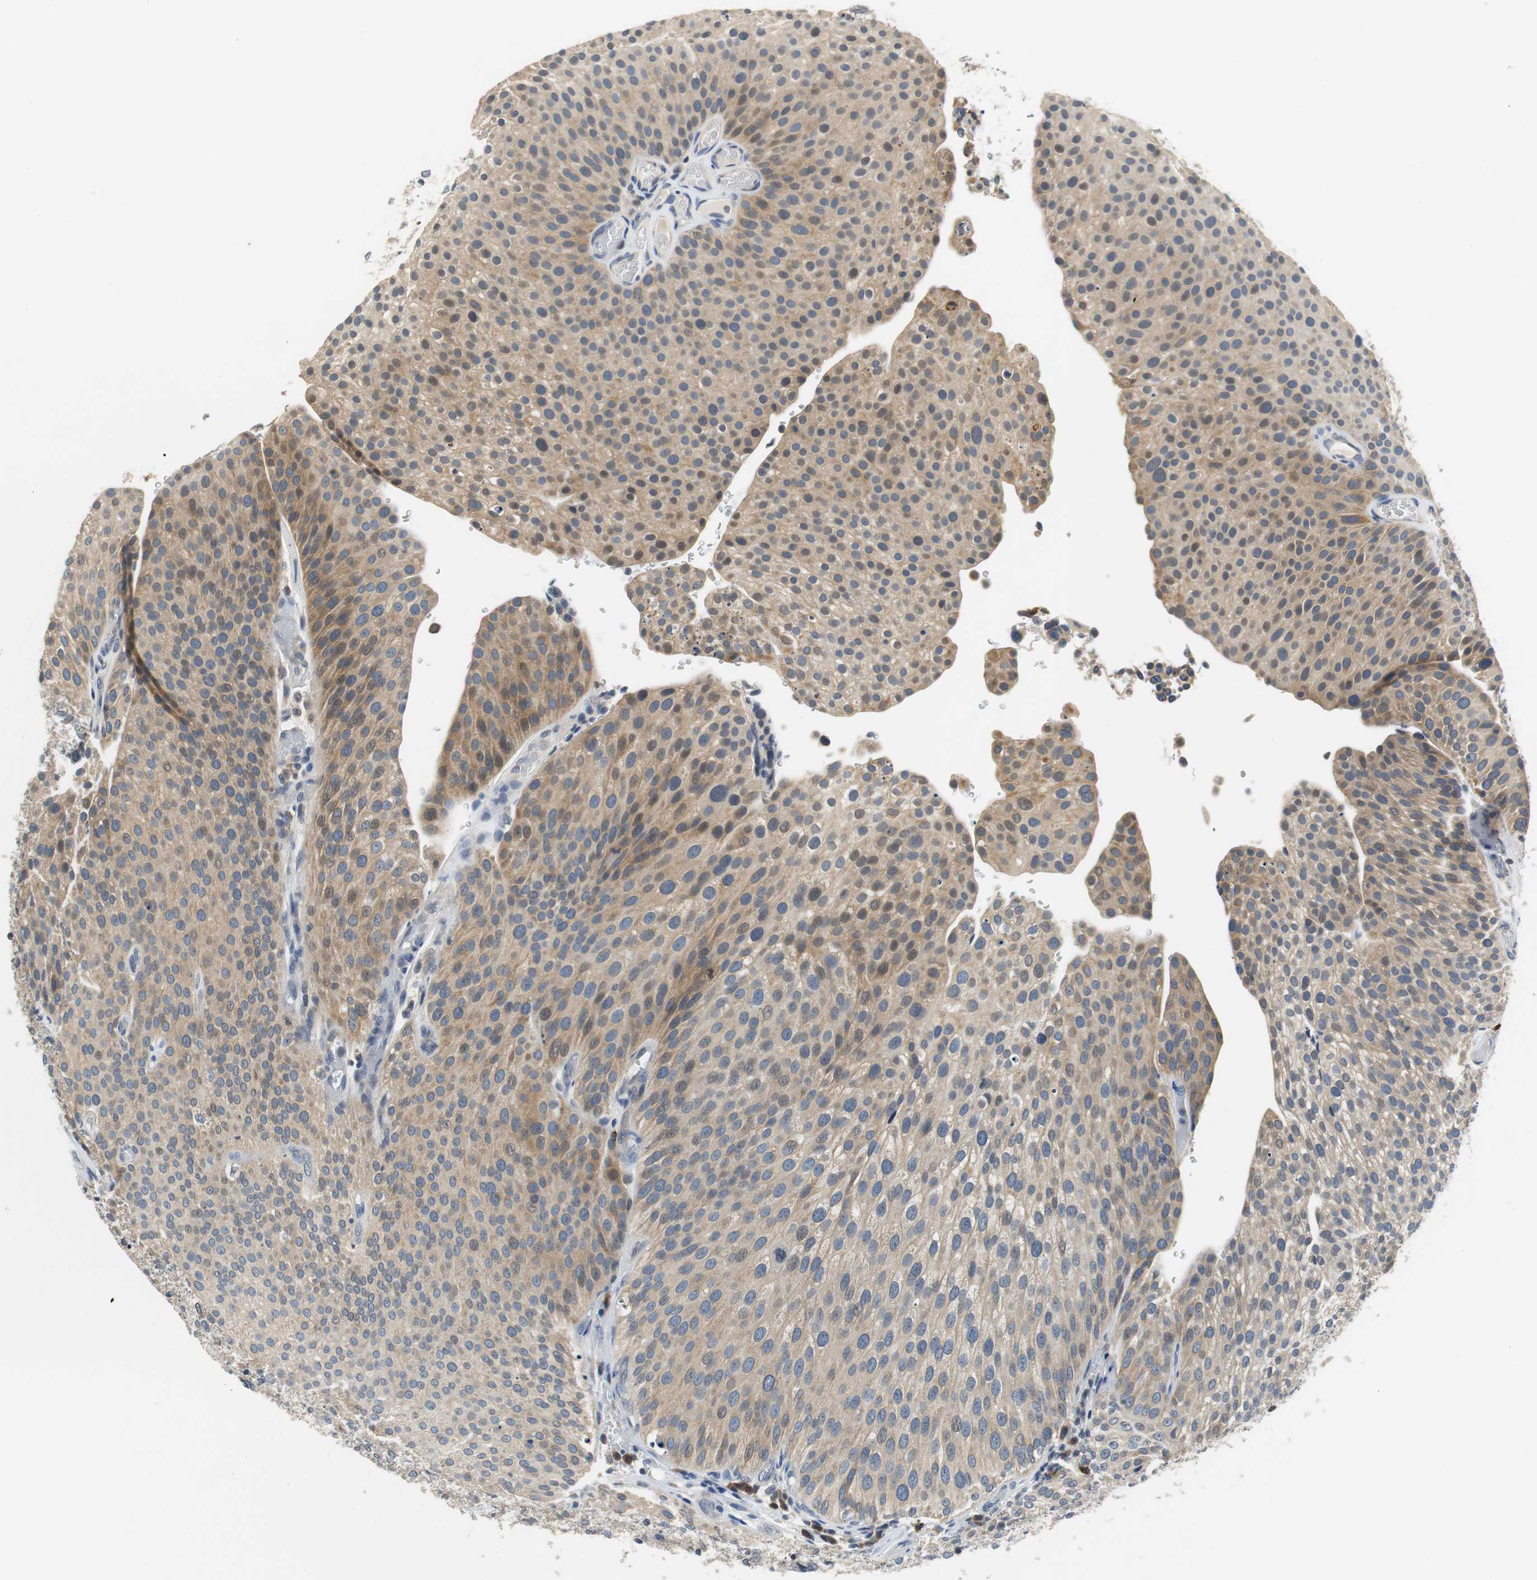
{"staining": {"intensity": "weak", "quantity": ">75%", "location": "cytoplasmic/membranous"}, "tissue": "urothelial cancer", "cell_type": "Tumor cells", "image_type": "cancer", "snomed": [{"axis": "morphology", "description": "Urothelial carcinoma, Low grade"}, {"axis": "topography", "description": "Smooth muscle"}, {"axis": "topography", "description": "Urinary bladder"}], "caption": "Immunohistochemical staining of human urothelial cancer demonstrates low levels of weak cytoplasmic/membranous expression in approximately >75% of tumor cells. Nuclei are stained in blue.", "gene": "GLCCI1", "patient": {"sex": "male", "age": 60}}